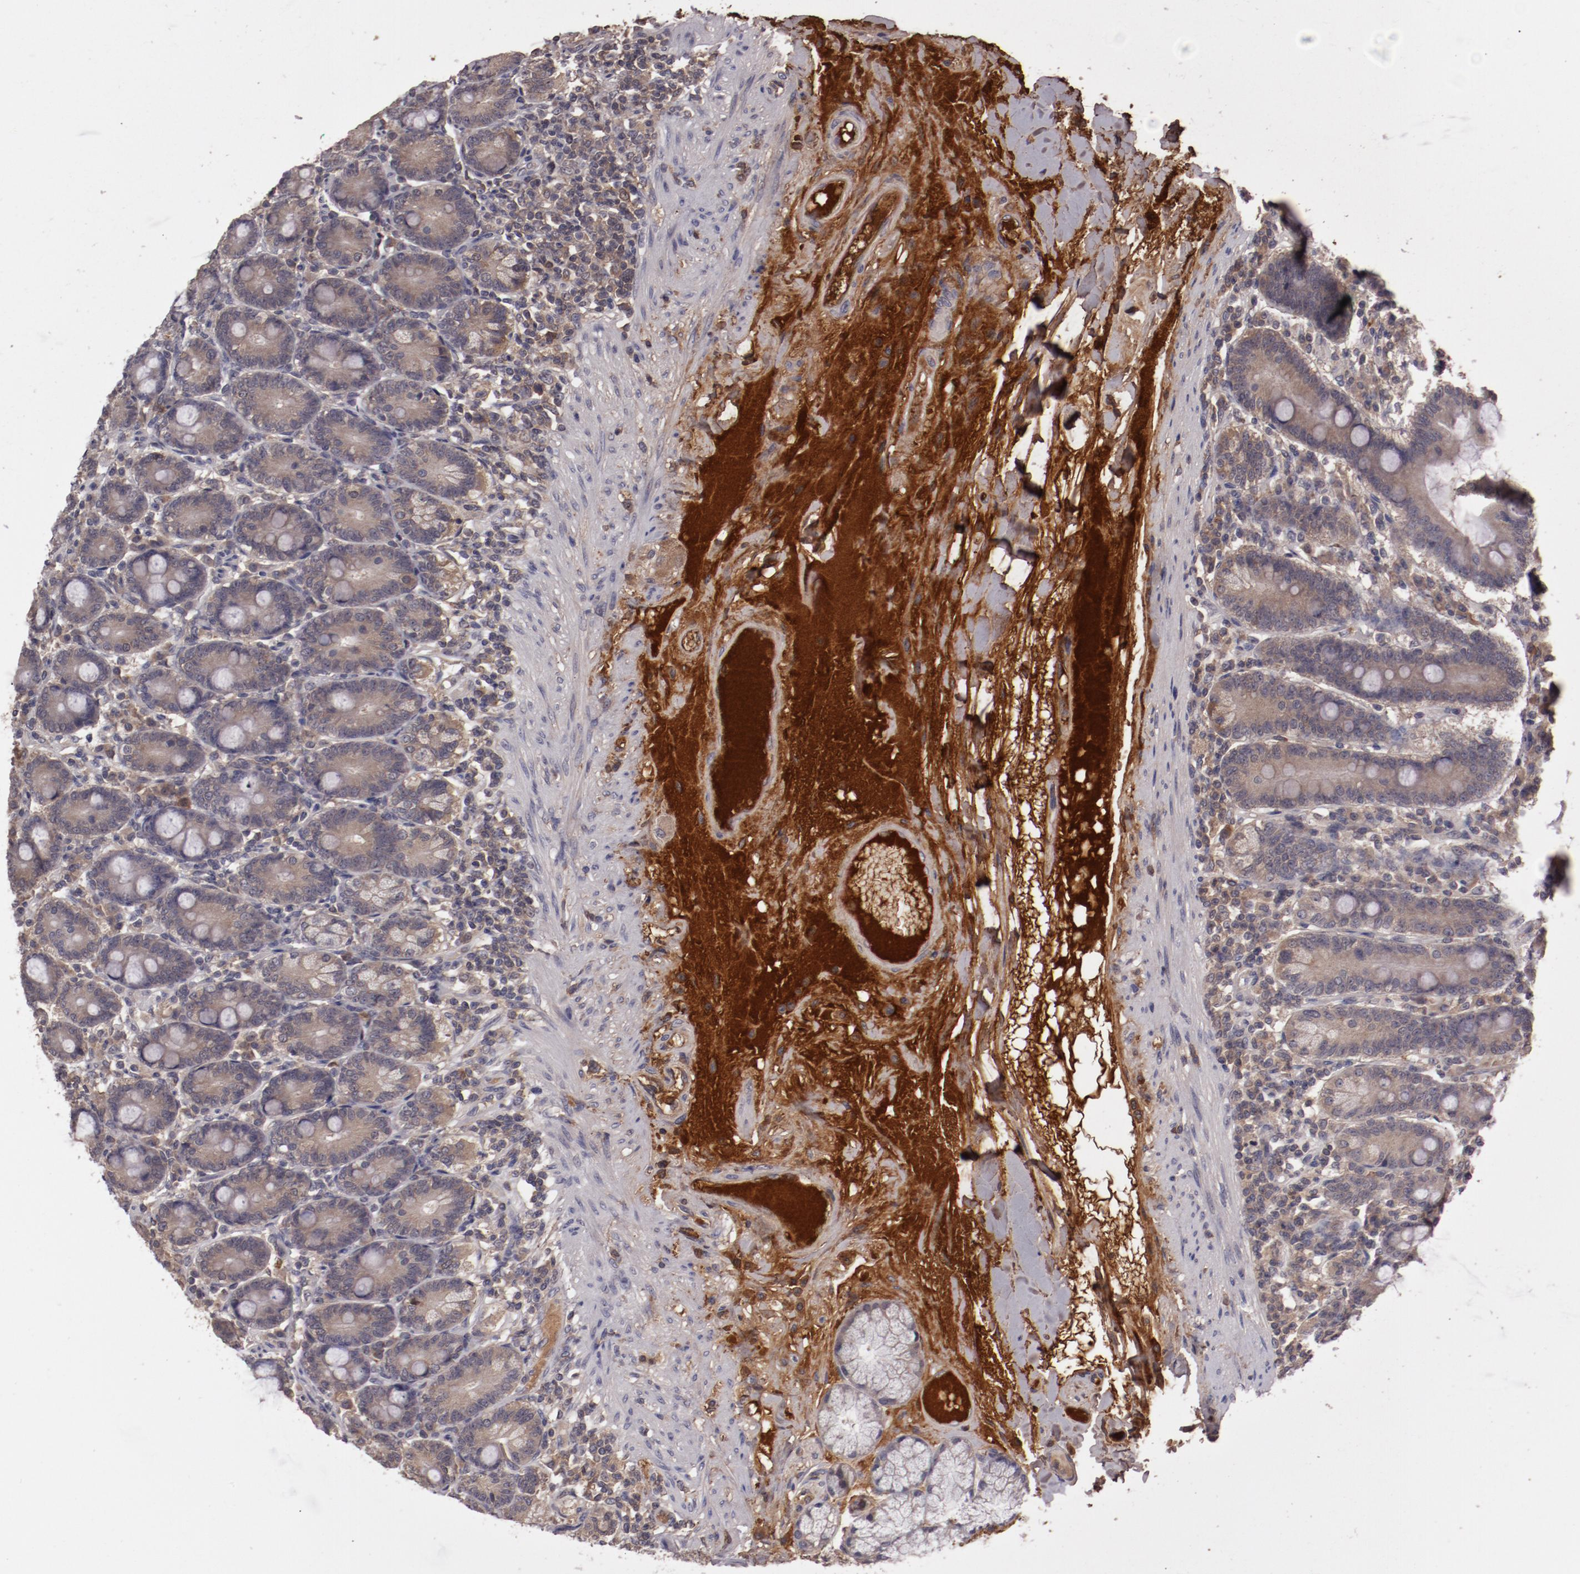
{"staining": {"intensity": "weak", "quantity": ">75%", "location": "cytoplasmic/membranous"}, "tissue": "duodenum", "cell_type": "Glandular cells", "image_type": "normal", "snomed": [{"axis": "morphology", "description": "Normal tissue, NOS"}, {"axis": "topography", "description": "Duodenum"}], "caption": "Immunohistochemistry (IHC) (DAB) staining of unremarkable duodenum displays weak cytoplasmic/membranous protein positivity in about >75% of glandular cells. Ihc stains the protein of interest in brown and the nuclei are stained blue.", "gene": "CP", "patient": {"sex": "female", "age": 64}}